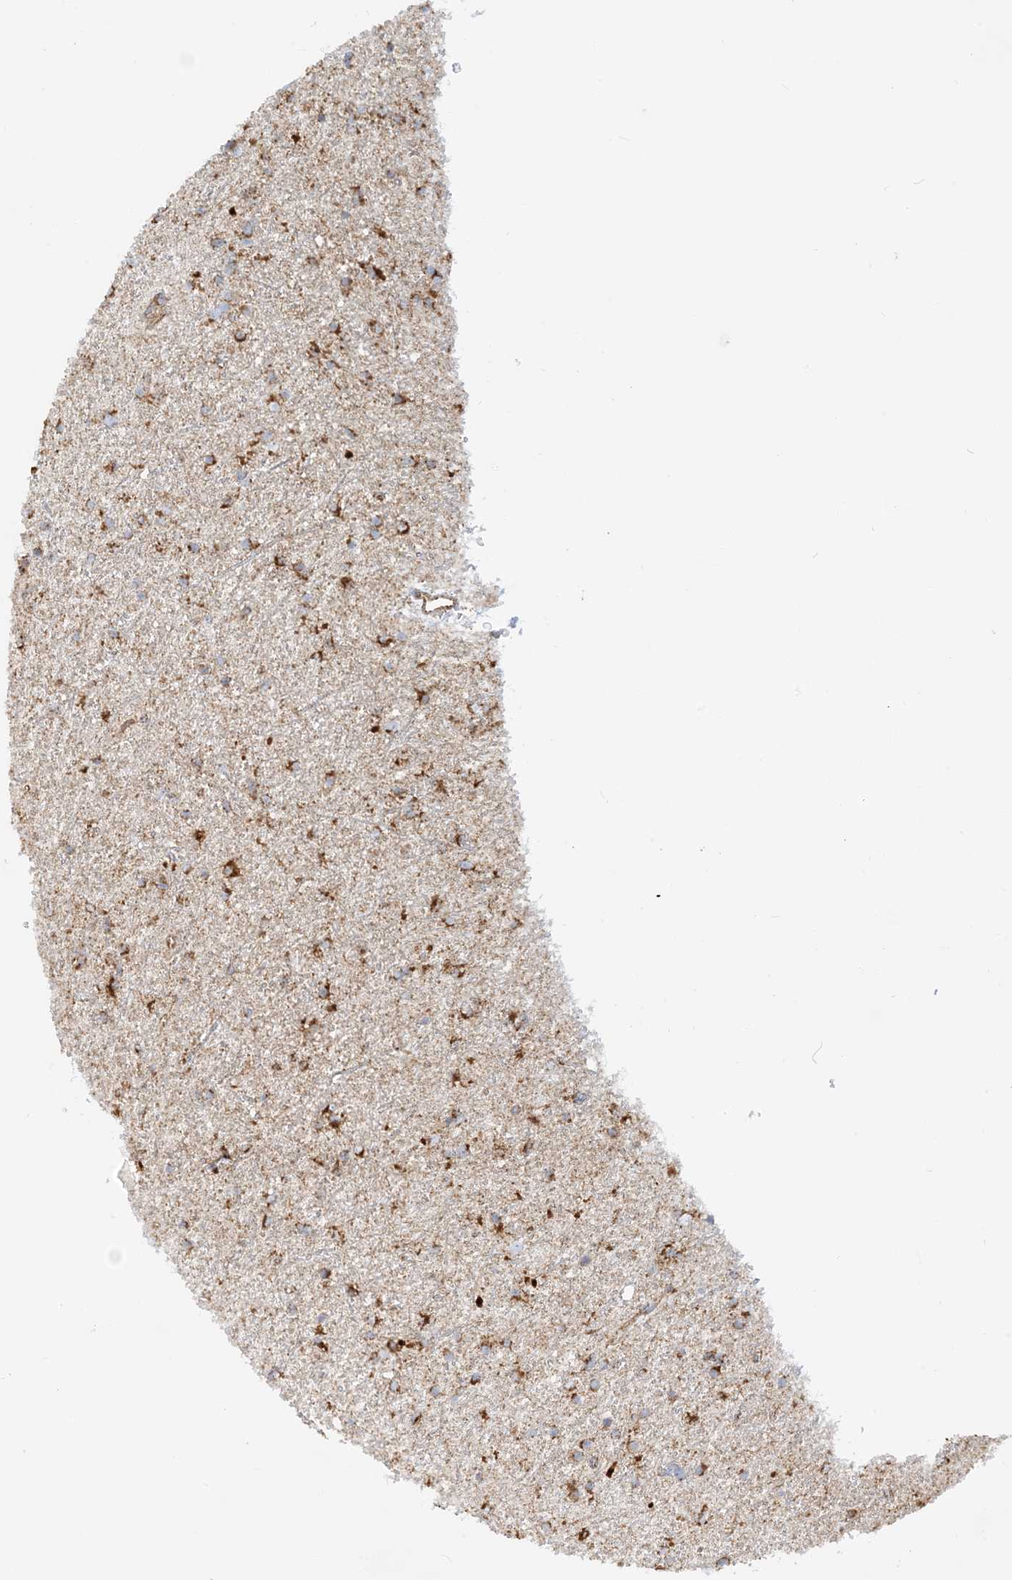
{"staining": {"intensity": "moderate", "quantity": ">75%", "location": "cytoplasmic/membranous"}, "tissue": "glioma", "cell_type": "Tumor cells", "image_type": "cancer", "snomed": [{"axis": "morphology", "description": "Glioma, malignant, Low grade"}, {"axis": "topography", "description": "Cerebral cortex"}], "caption": "Brown immunohistochemical staining in human glioma shows moderate cytoplasmic/membranous expression in about >75% of tumor cells. The staining was performed using DAB (3,3'-diaminobenzidine), with brown indicating positive protein expression. Nuclei are stained blue with hematoxylin.", "gene": "COA3", "patient": {"sex": "female", "age": 39}}